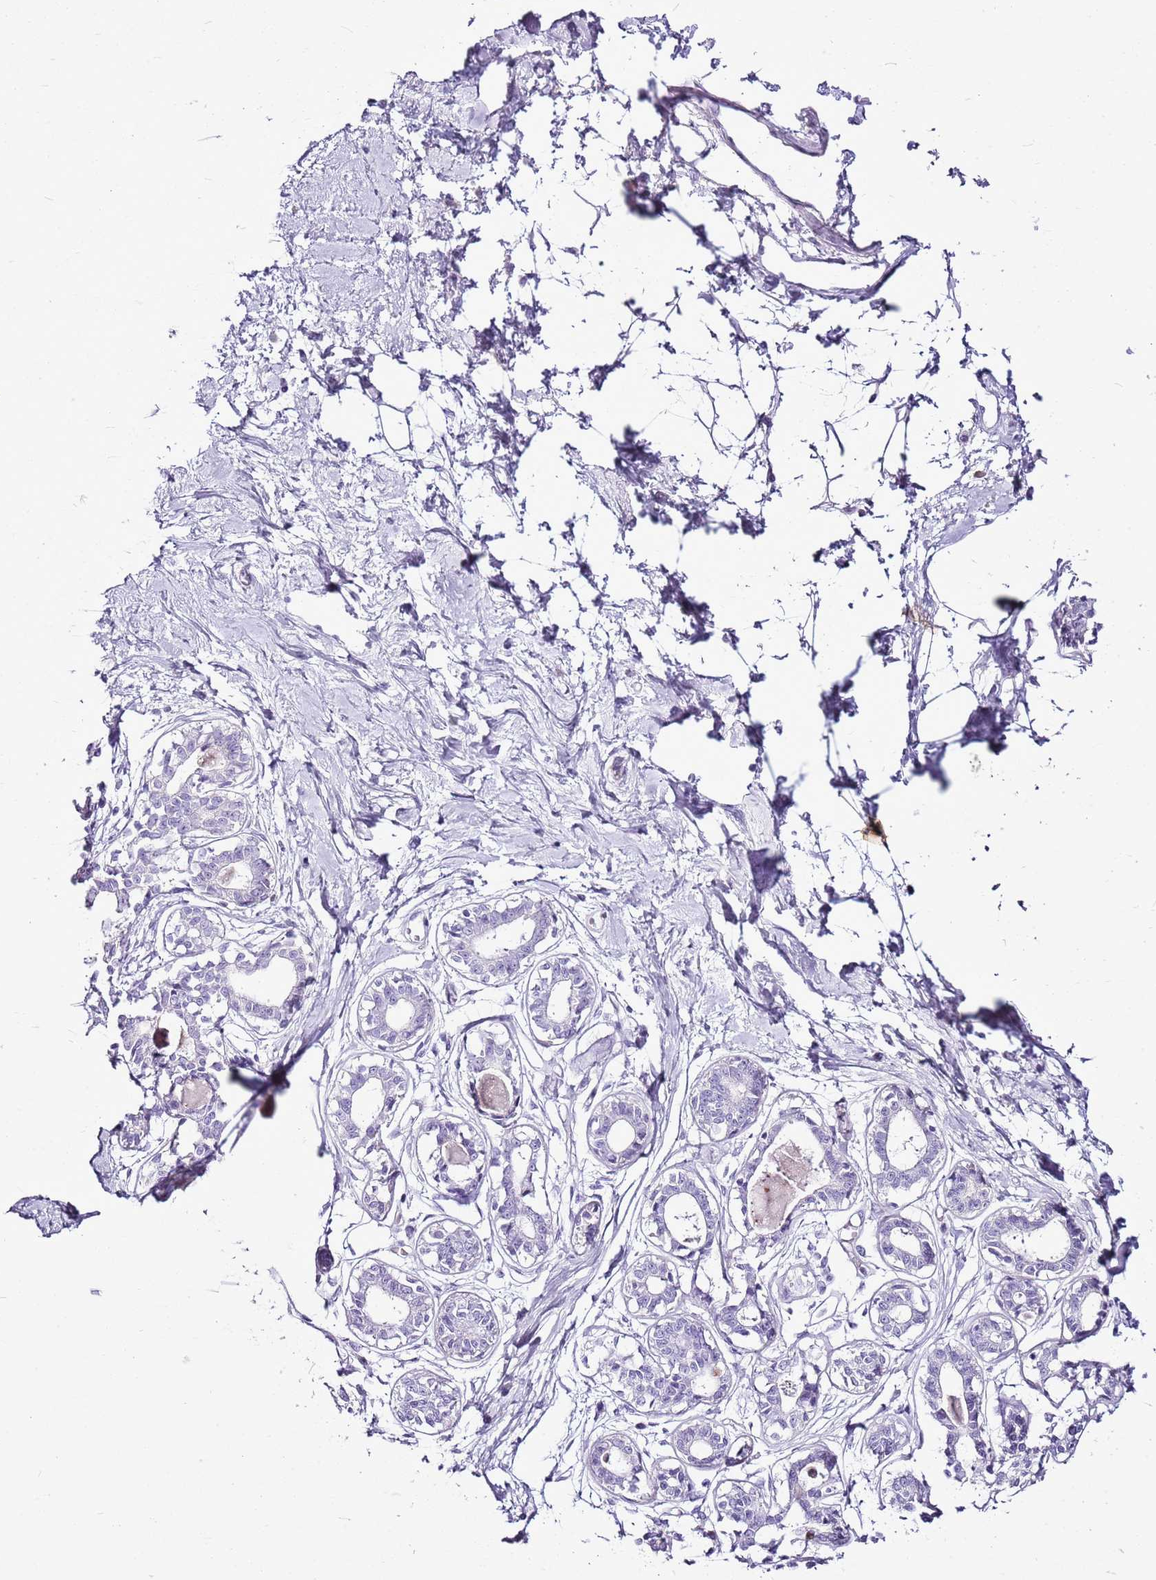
{"staining": {"intensity": "negative", "quantity": "none", "location": "none"}, "tissue": "breast", "cell_type": "Adipocytes", "image_type": "normal", "snomed": [{"axis": "morphology", "description": "Normal tissue, NOS"}, {"axis": "topography", "description": "Breast"}], "caption": "Protein analysis of unremarkable breast displays no significant expression in adipocytes.", "gene": "CNFN", "patient": {"sex": "female", "age": 45}}